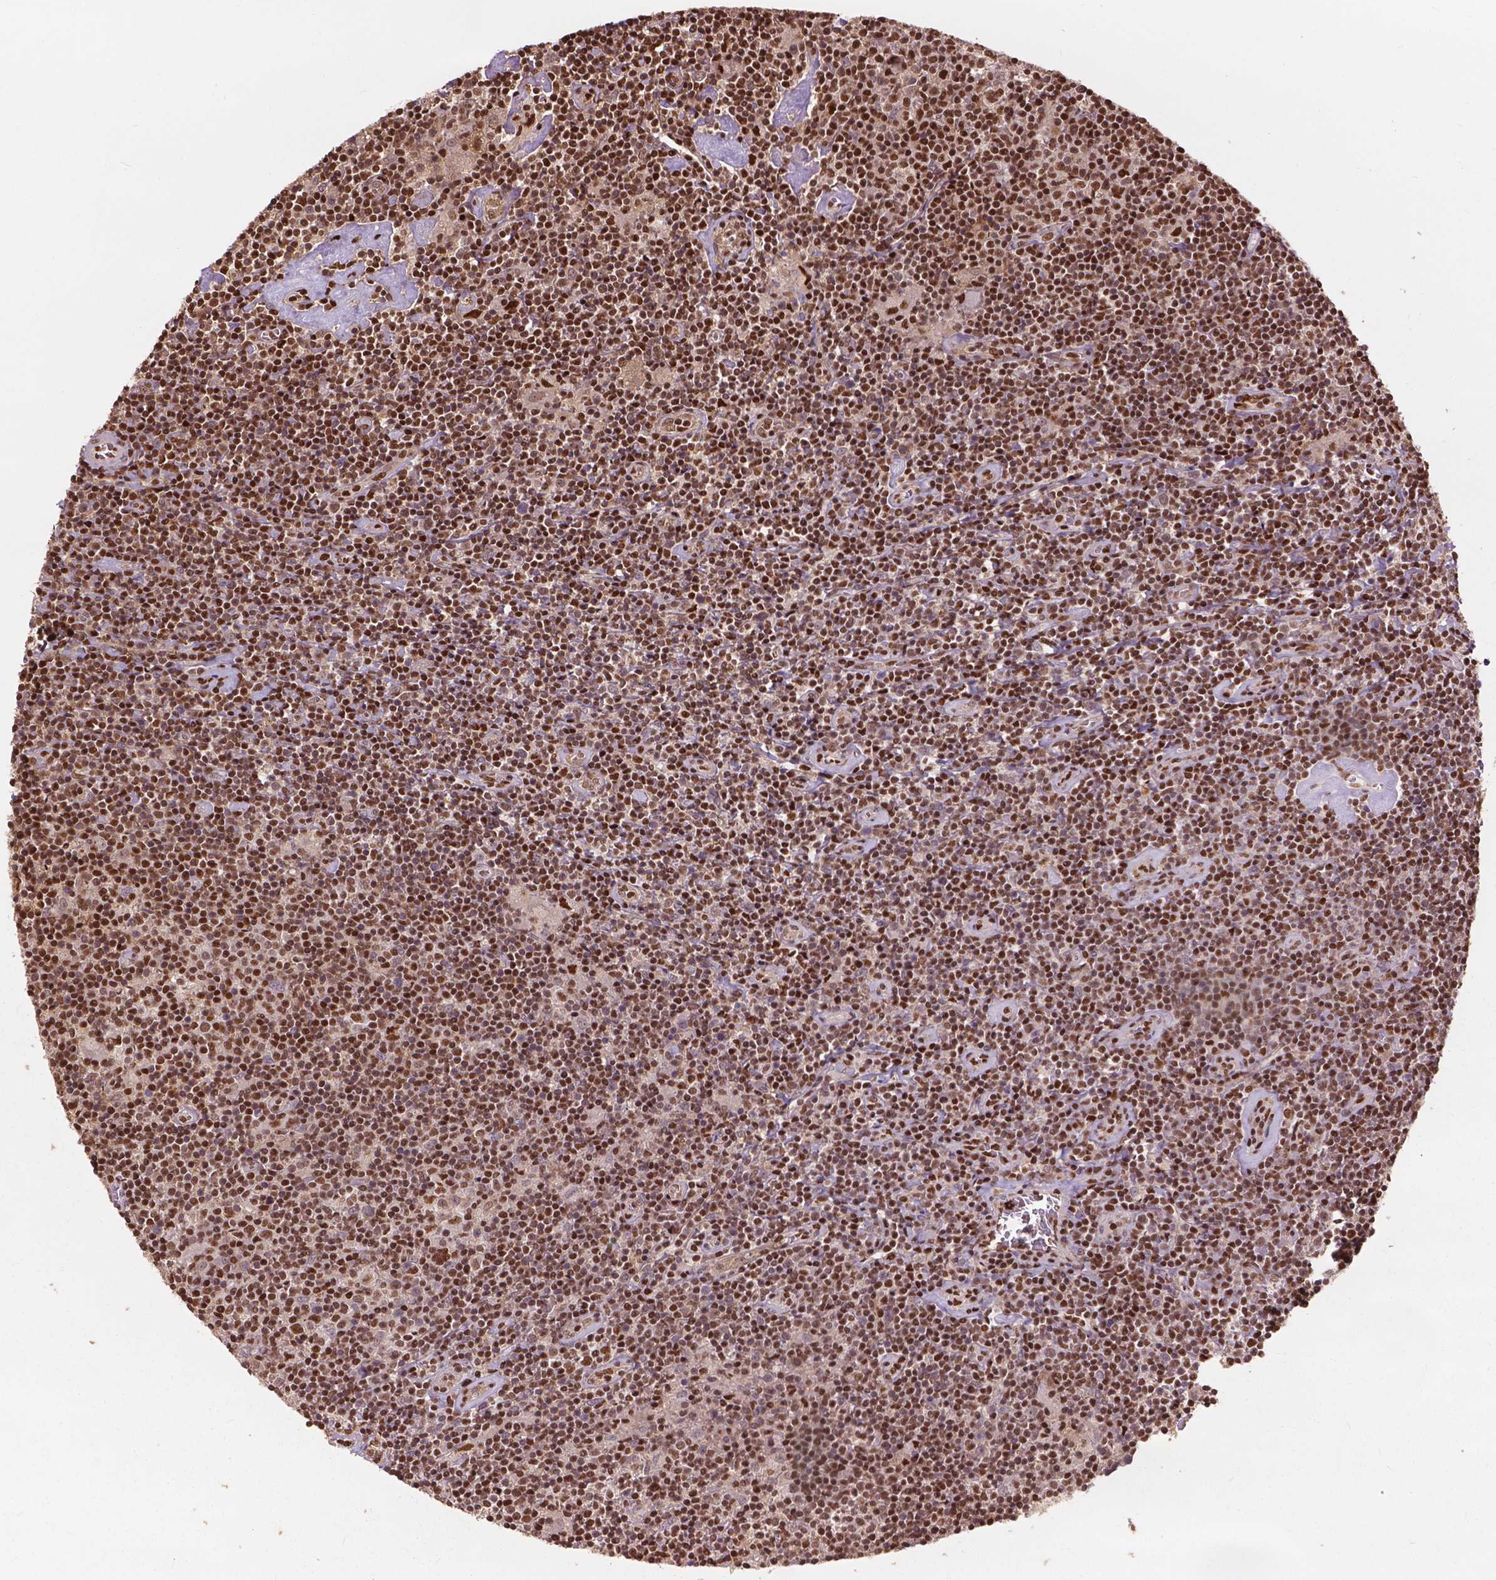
{"staining": {"intensity": "moderate", "quantity": ">75%", "location": "nuclear"}, "tissue": "lymphoma", "cell_type": "Tumor cells", "image_type": "cancer", "snomed": [{"axis": "morphology", "description": "Hodgkin's disease, NOS"}, {"axis": "topography", "description": "Lymph node"}], "caption": "Hodgkin's disease tissue reveals moderate nuclear expression in approximately >75% of tumor cells", "gene": "ANP32B", "patient": {"sex": "male", "age": 40}}